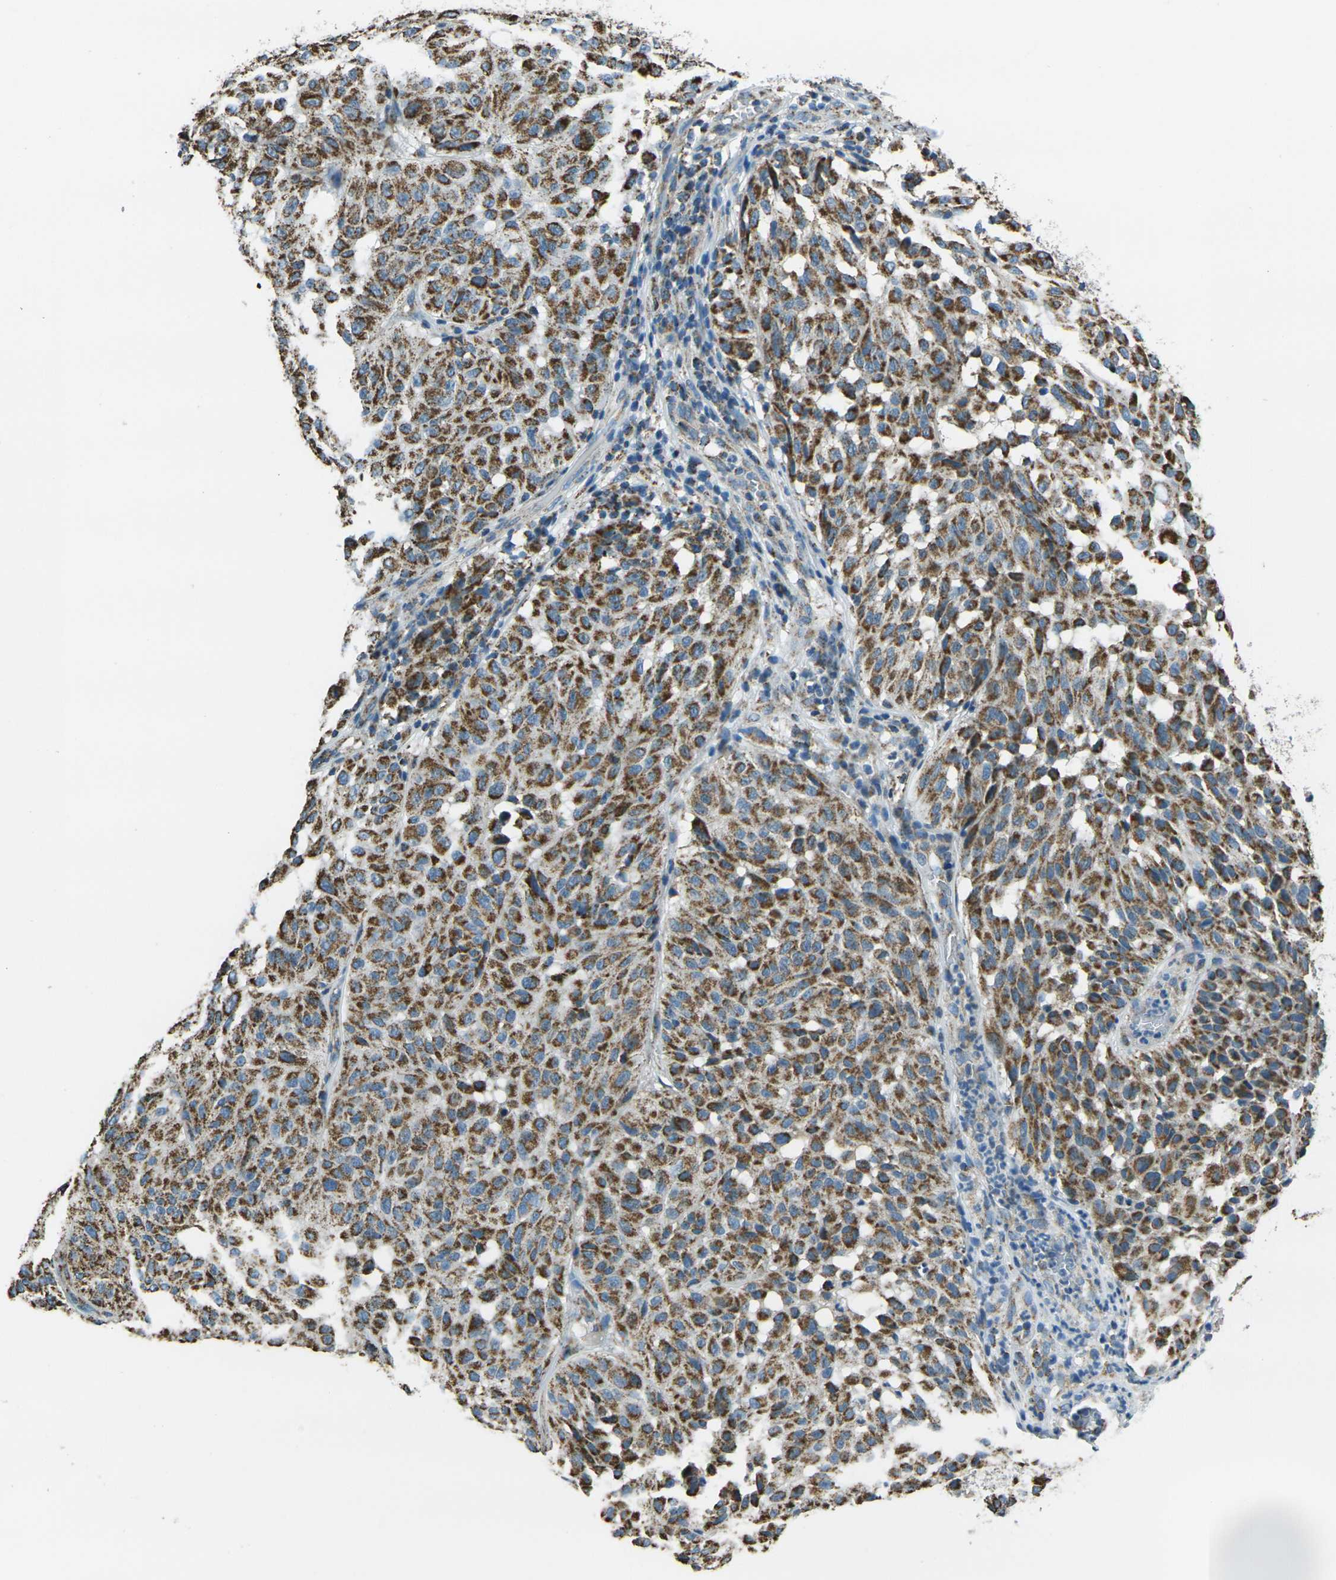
{"staining": {"intensity": "moderate", "quantity": ">75%", "location": "cytoplasmic/membranous"}, "tissue": "melanoma", "cell_type": "Tumor cells", "image_type": "cancer", "snomed": [{"axis": "morphology", "description": "Malignant melanoma, NOS"}, {"axis": "topography", "description": "Skin"}], "caption": "The micrograph exhibits a brown stain indicating the presence of a protein in the cytoplasmic/membranous of tumor cells in malignant melanoma.", "gene": "IRF3", "patient": {"sex": "female", "age": 46}}